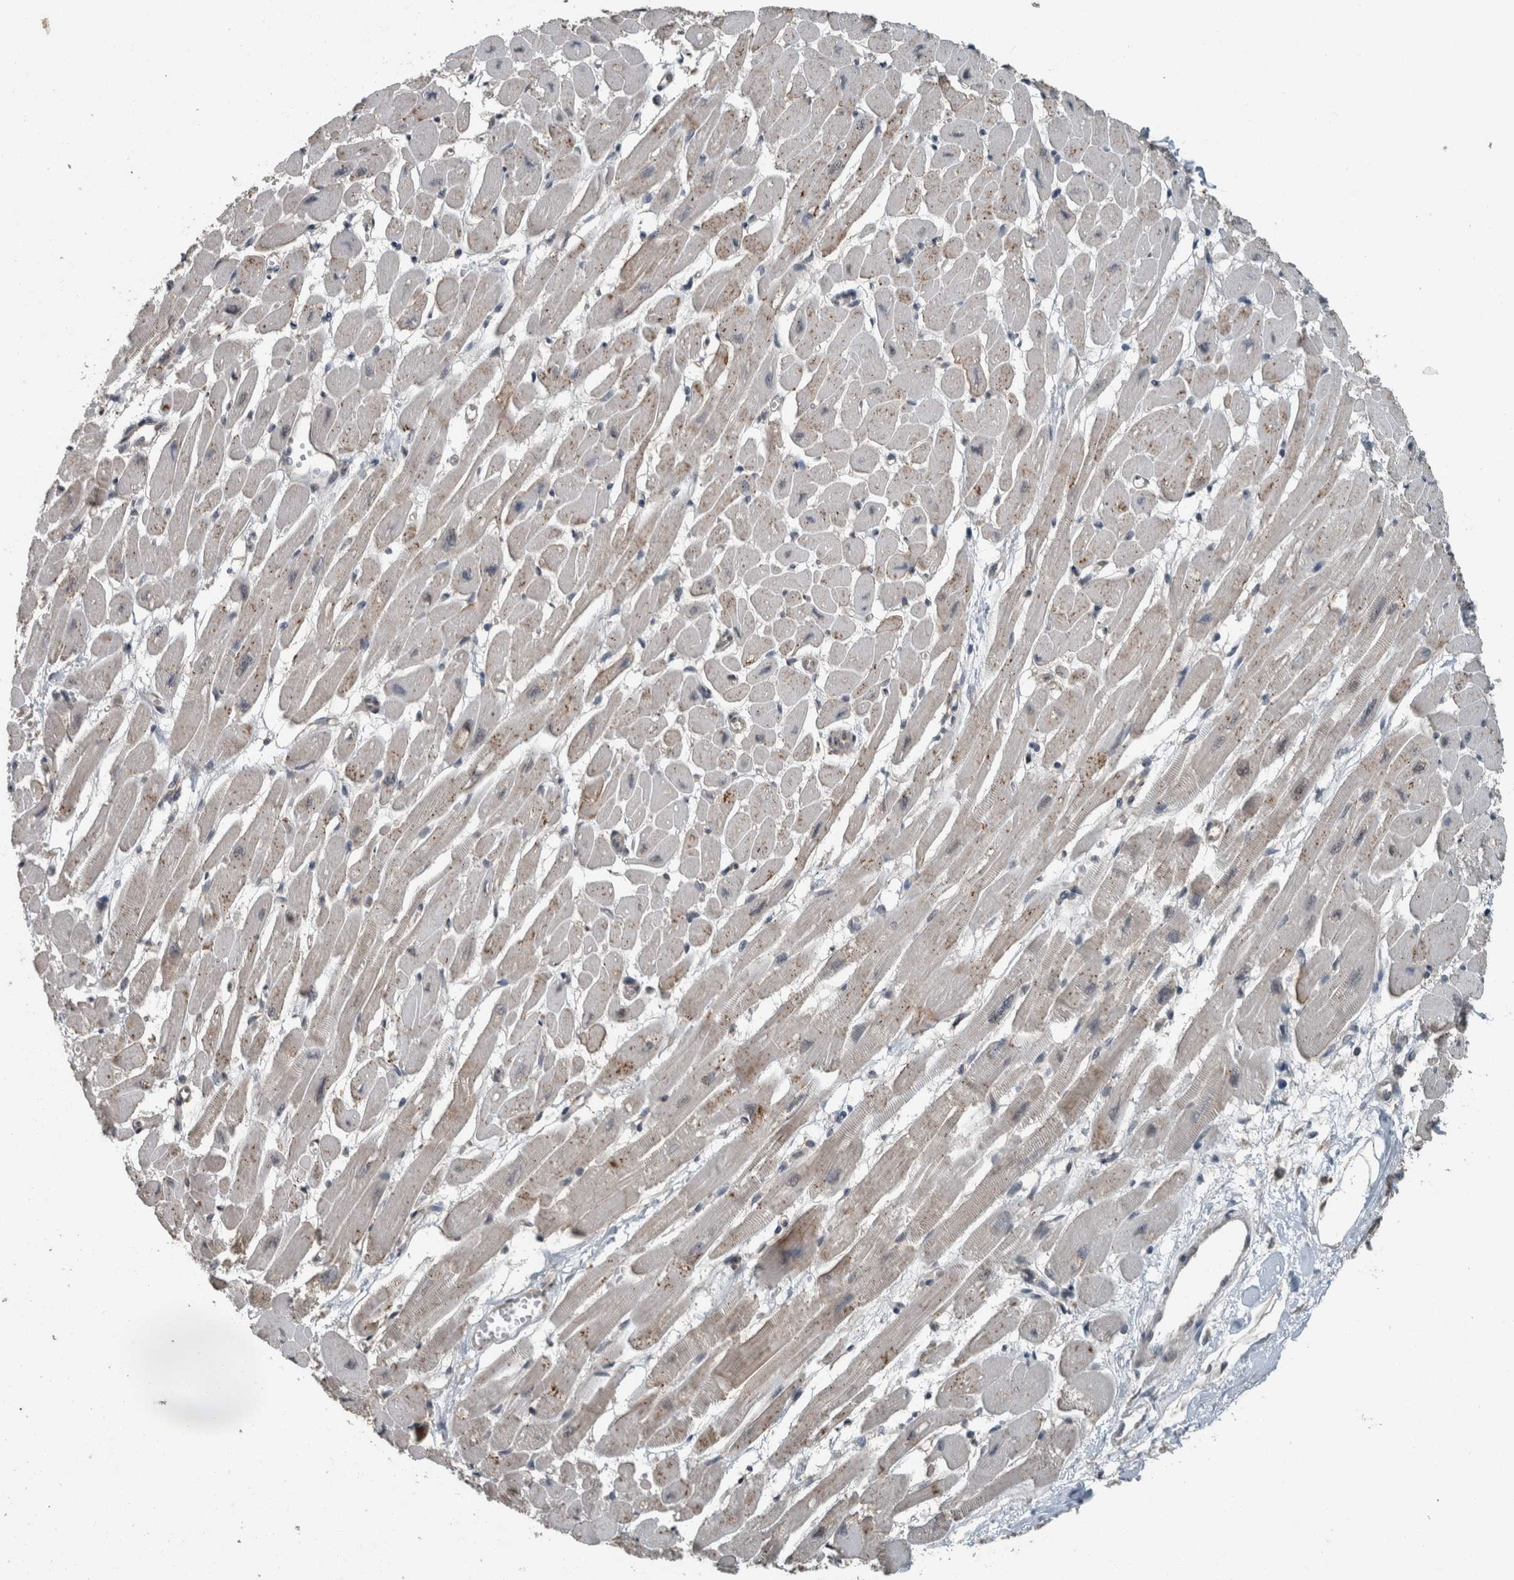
{"staining": {"intensity": "weak", "quantity": "25%-75%", "location": "cytoplasmic/membranous,nuclear"}, "tissue": "heart muscle", "cell_type": "Cardiomyocytes", "image_type": "normal", "snomed": [{"axis": "morphology", "description": "Normal tissue, NOS"}, {"axis": "topography", "description": "Heart"}], "caption": "The photomicrograph reveals staining of unremarkable heart muscle, revealing weak cytoplasmic/membranous,nuclear protein staining (brown color) within cardiomyocytes.", "gene": "MYO1E", "patient": {"sex": "female", "age": 54}}